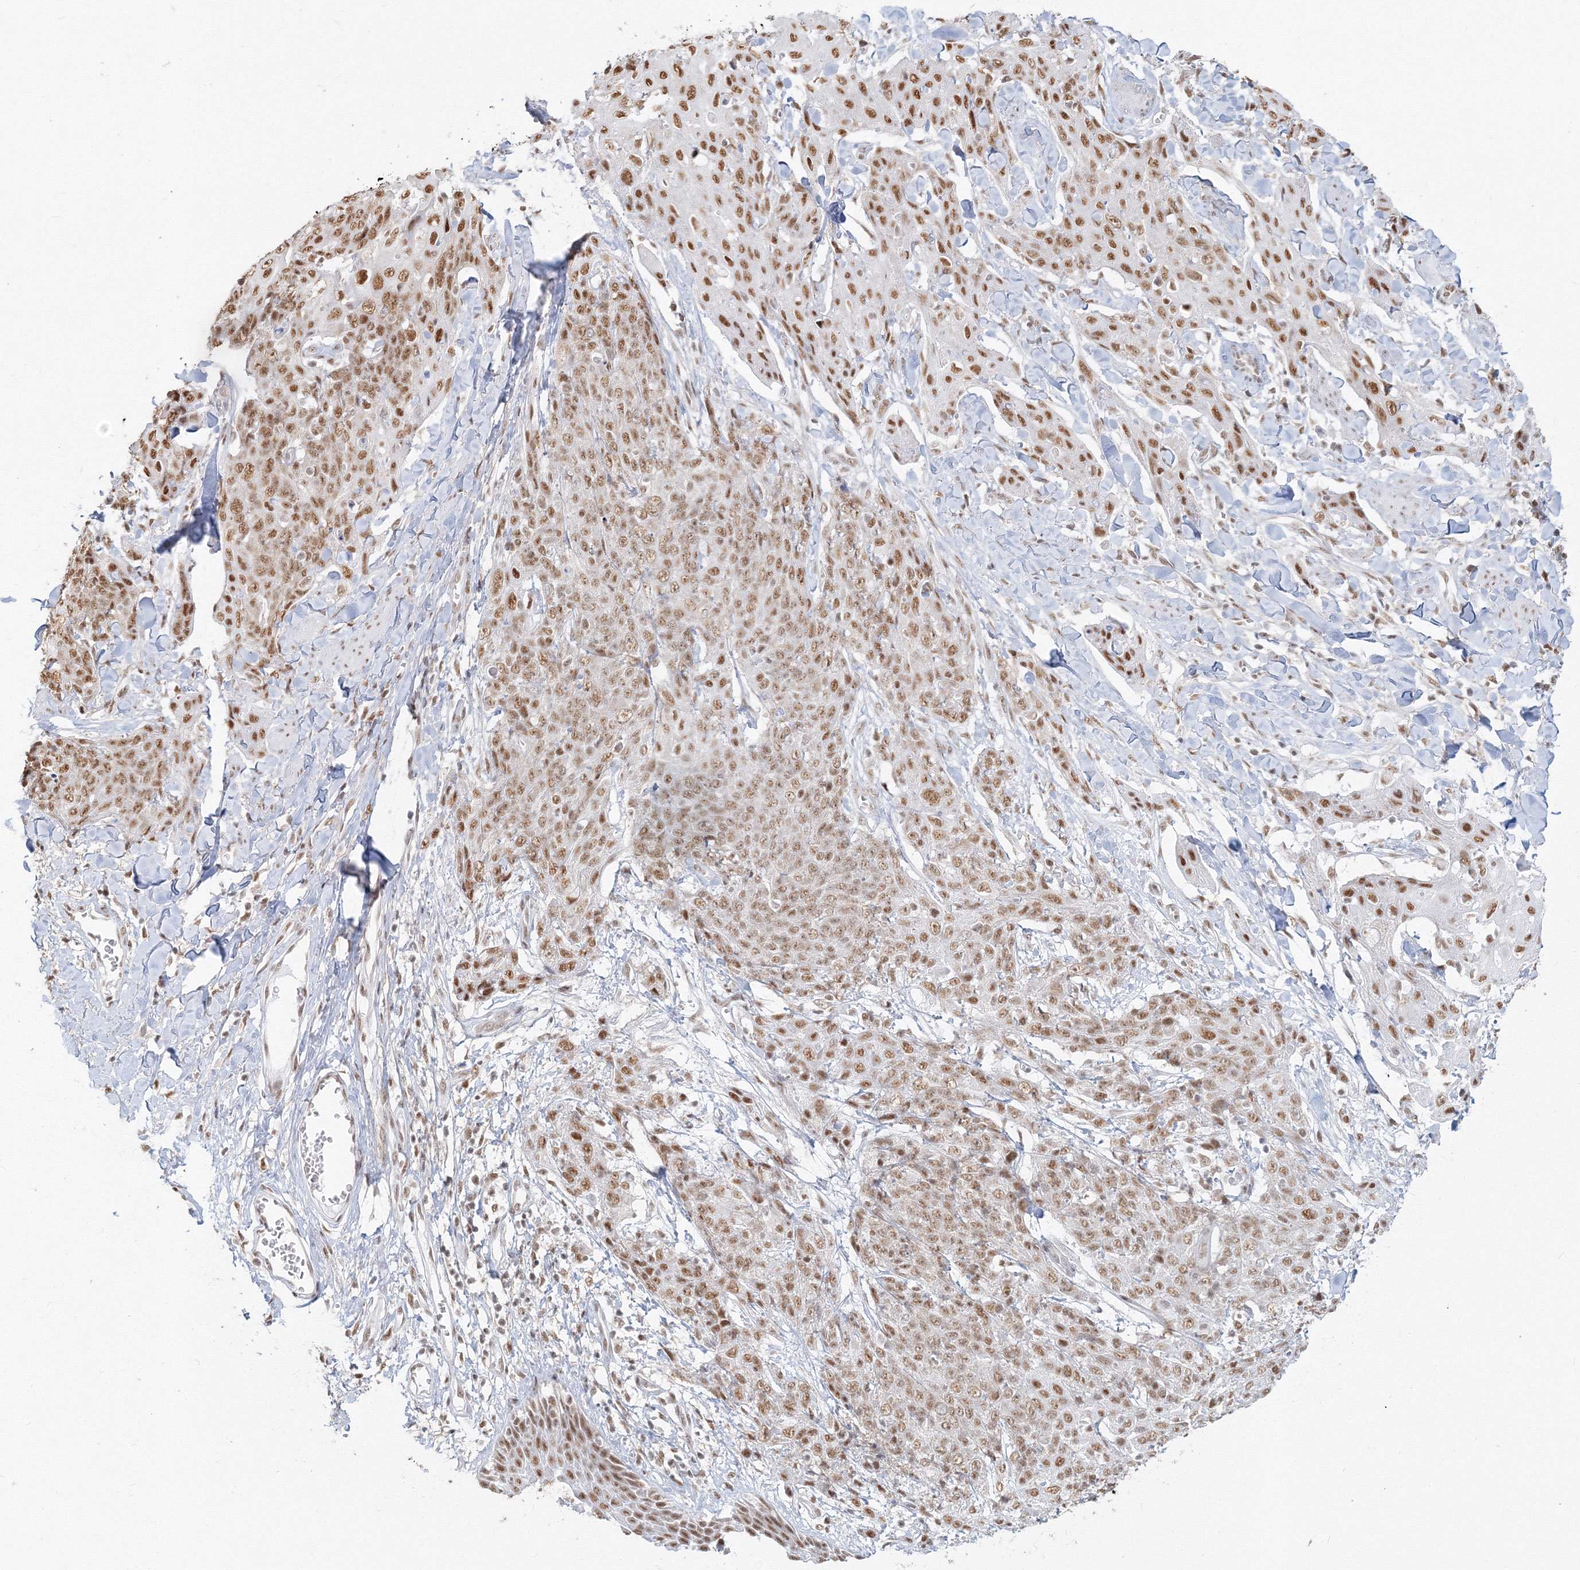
{"staining": {"intensity": "moderate", "quantity": ">75%", "location": "nuclear"}, "tissue": "skin cancer", "cell_type": "Tumor cells", "image_type": "cancer", "snomed": [{"axis": "morphology", "description": "Squamous cell carcinoma, NOS"}, {"axis": "topography", "description": "Skin"}, {"axis": "topography", "description": "Vulva"}], "caption": "Immunohistochemical staining of skin cancer shows moderate nuclear protein positivity in approximately >75% of tumor cells.", "gene": "PPP4R2", "patient": {"sex": "female", "age": 85}}